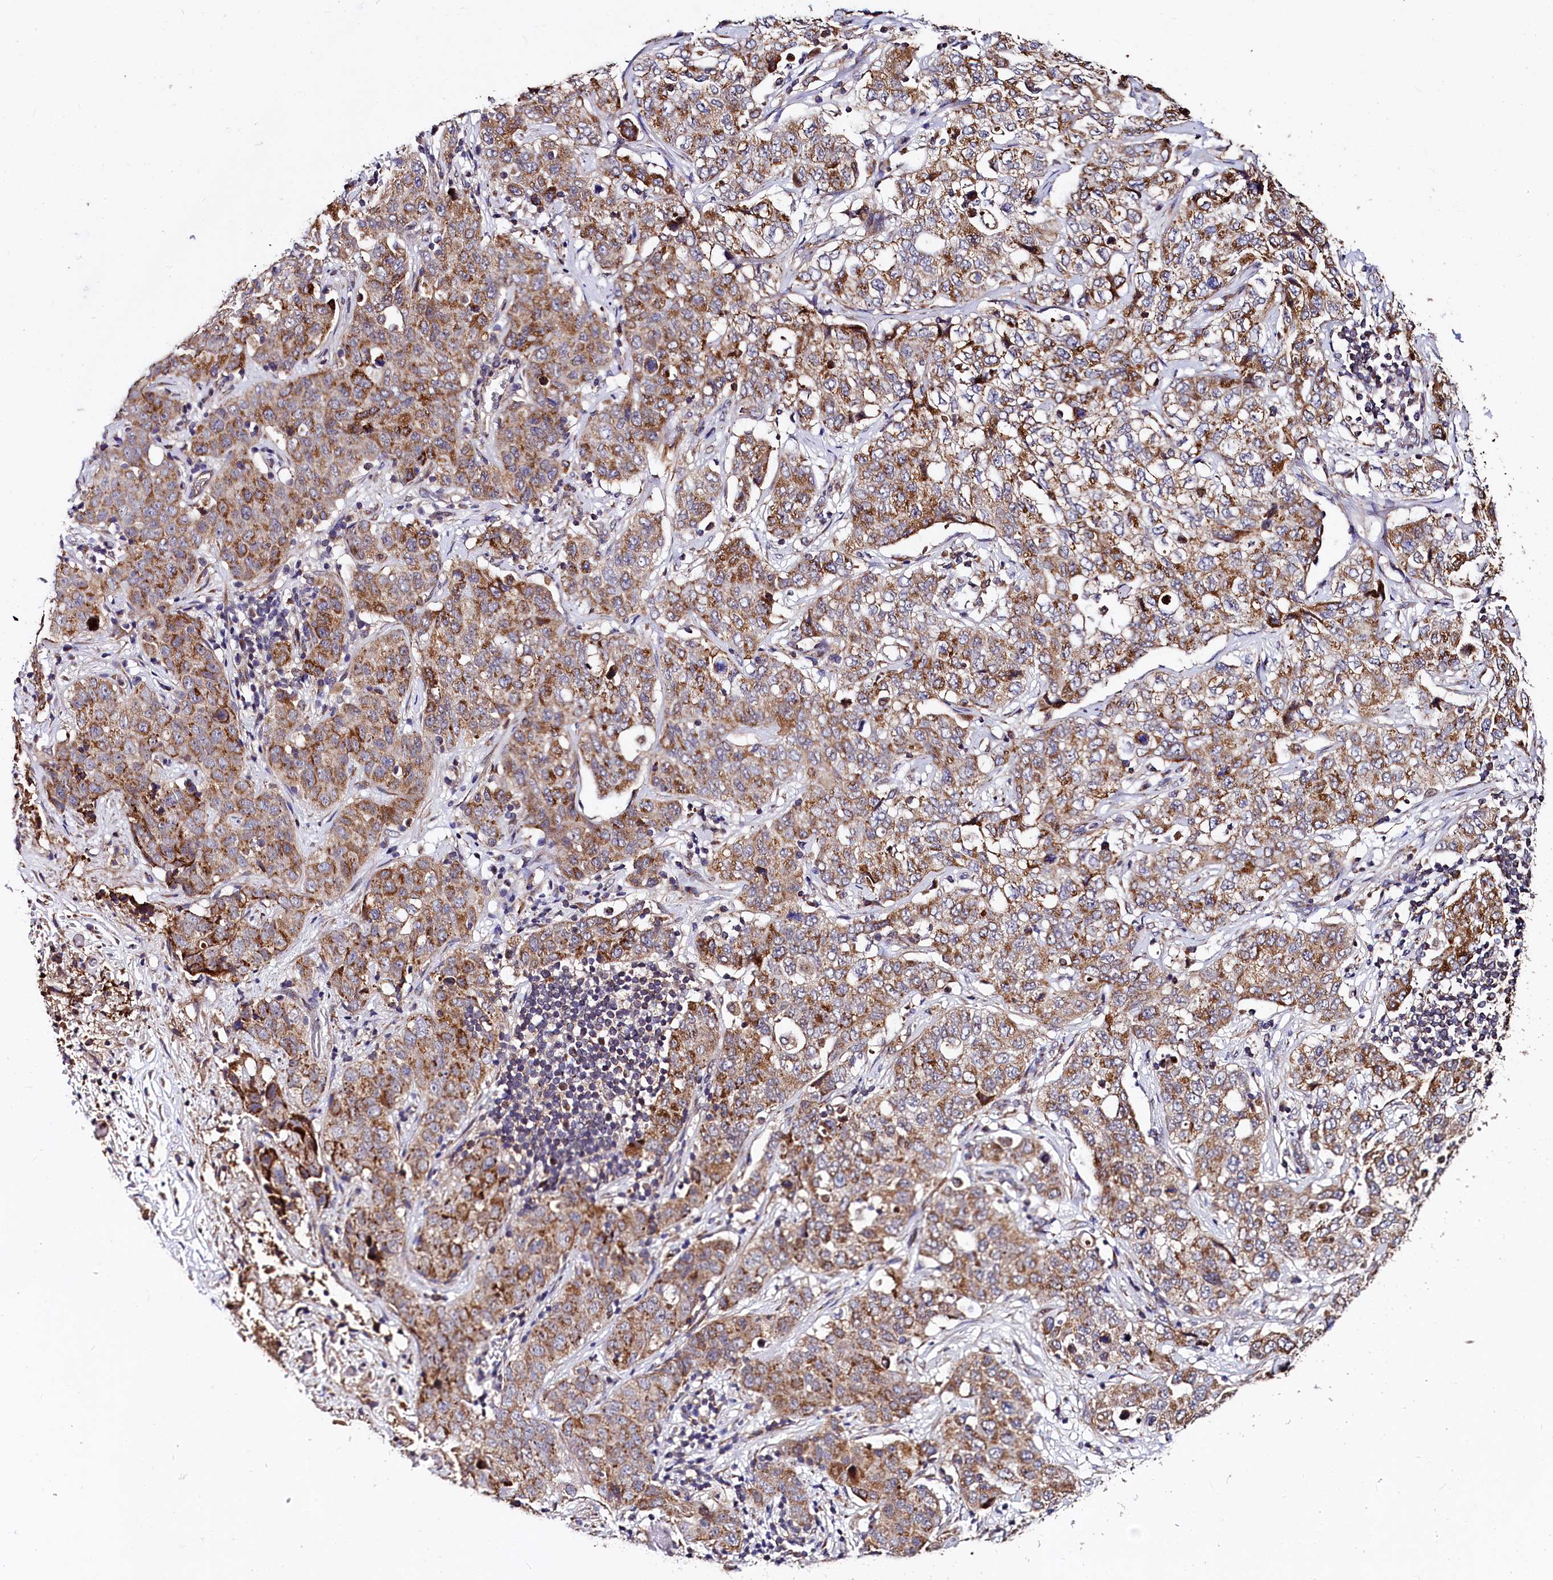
{"staining": {"intensity": "strong", "quantity": ">75%", "location": "cytoplasmic/membranous"}, "tissue": "stomach cancer", "cell_type": "Tumor cells", "image_type": "cancer", "snomed": [{"axis": "morphology", "description": "Normal tissue, NOS"}, {"axis": "morphology", "description": "Adenocarcinoma, NOS"}, {"axis": "topography", "description": "Lymph node"}, {"axis": "topography", "description": "Stomach"}], "caption": "A micrograph of human stomach cancer (adenocarcinoma) stained for a protein reveals strong cytoplasmic/membranous brown staining in tumor cells.", "gene": "SPRYD3", "patient": {"sex": "male", "age": 48}}